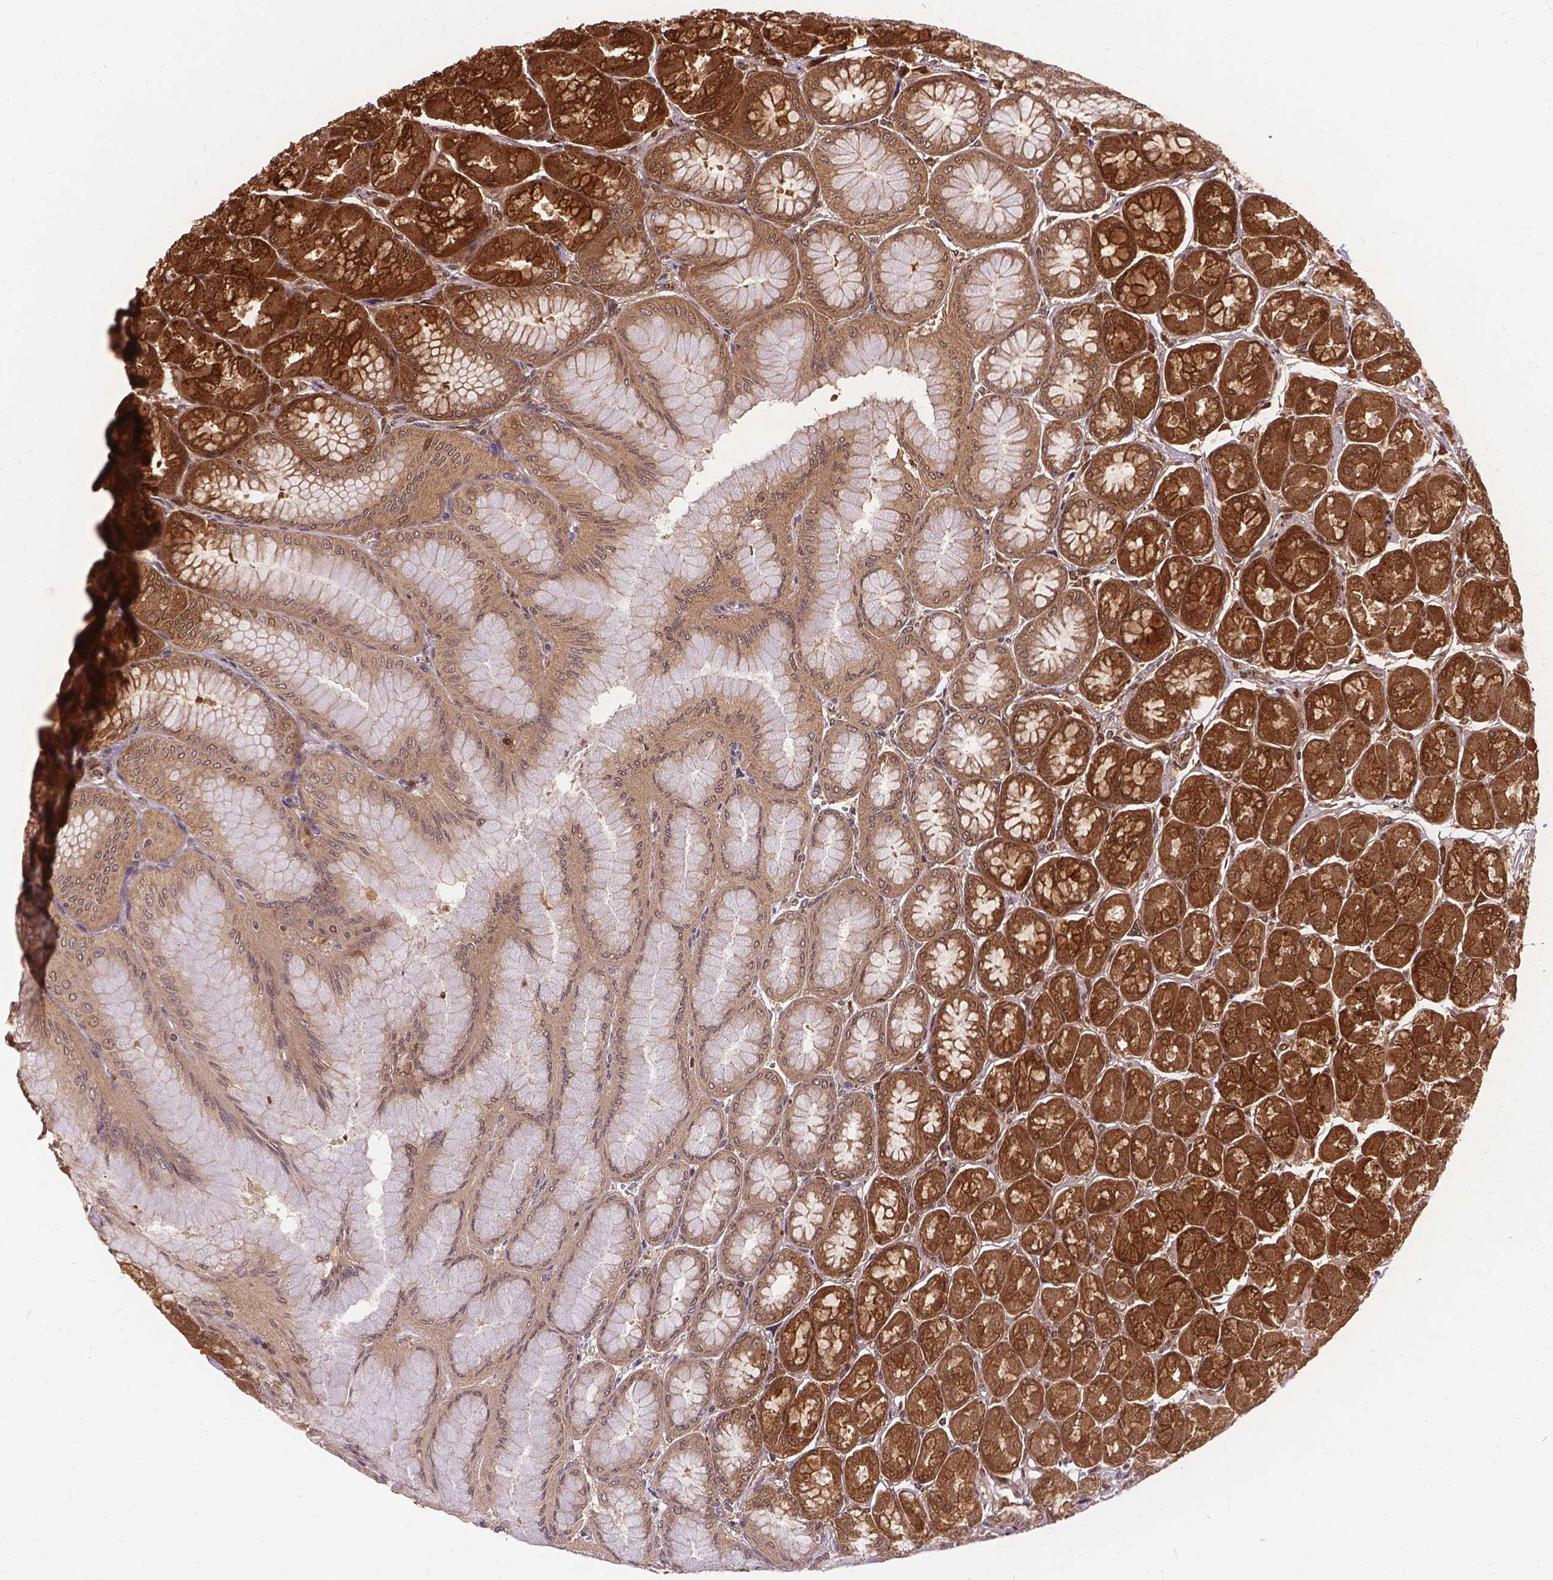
{"staining": {"intensity": "moderate", "quantity": "25%-75%", "location": "cytoplasmic/membranous"}, "tissue": "stomach", "cell_type": "Glandular cells", "image_type": "normal", "snomed": [{"axis": "morphology", "description": "Normal tissue, NOS"}, {"axis": "topography", "description": "Stomach, upper"}], "caption": "This image demonstrates IHC staining of unremarkable stomach, with medium moderate cytoplasmic/membranous positivity in about 25%-75% of glandular cells.", "gene": "DENND6A", "patient": {"sex": "male", "age": 60}}